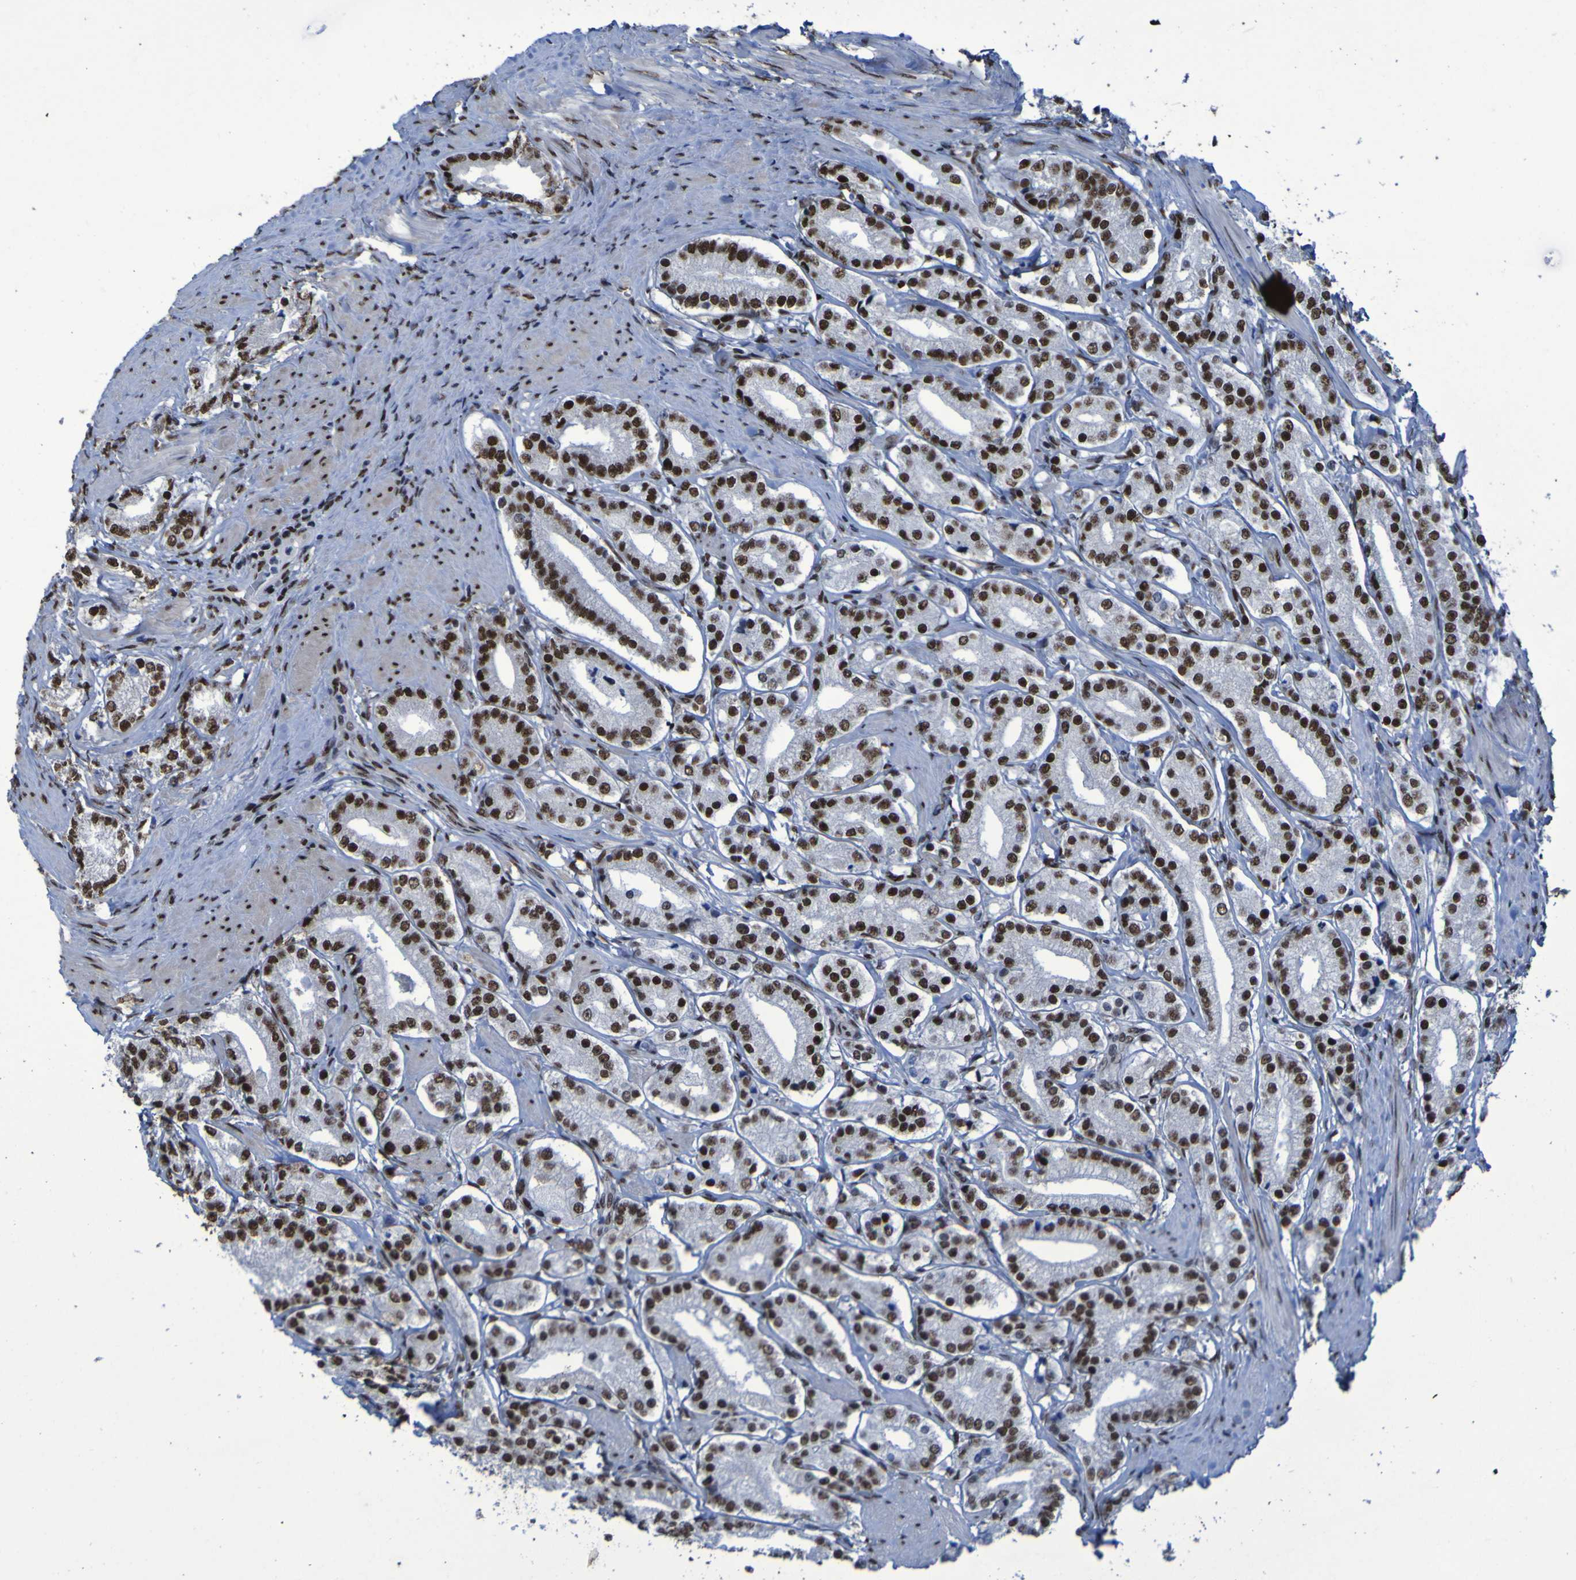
{"staining": {"intensity": "strong", "quantity": ">75%", "location": "nuclear"}, "tissue": "prostate cancer", "cell_type": "Tumor cells", "image_type": "cancer", "snomed": [{"axis": "morphology", "description": "Adenocarcinoma, Low grade"}, {"axis": "topography", "description": "Prostate"}], "caption": "Human prostate cancer (low-grade adenocarcinoma) stained with a protein marker shows strong staining in tumor cells.", "gene": "HNRNPR", "patient": {"sex": "male", "age": 63}}